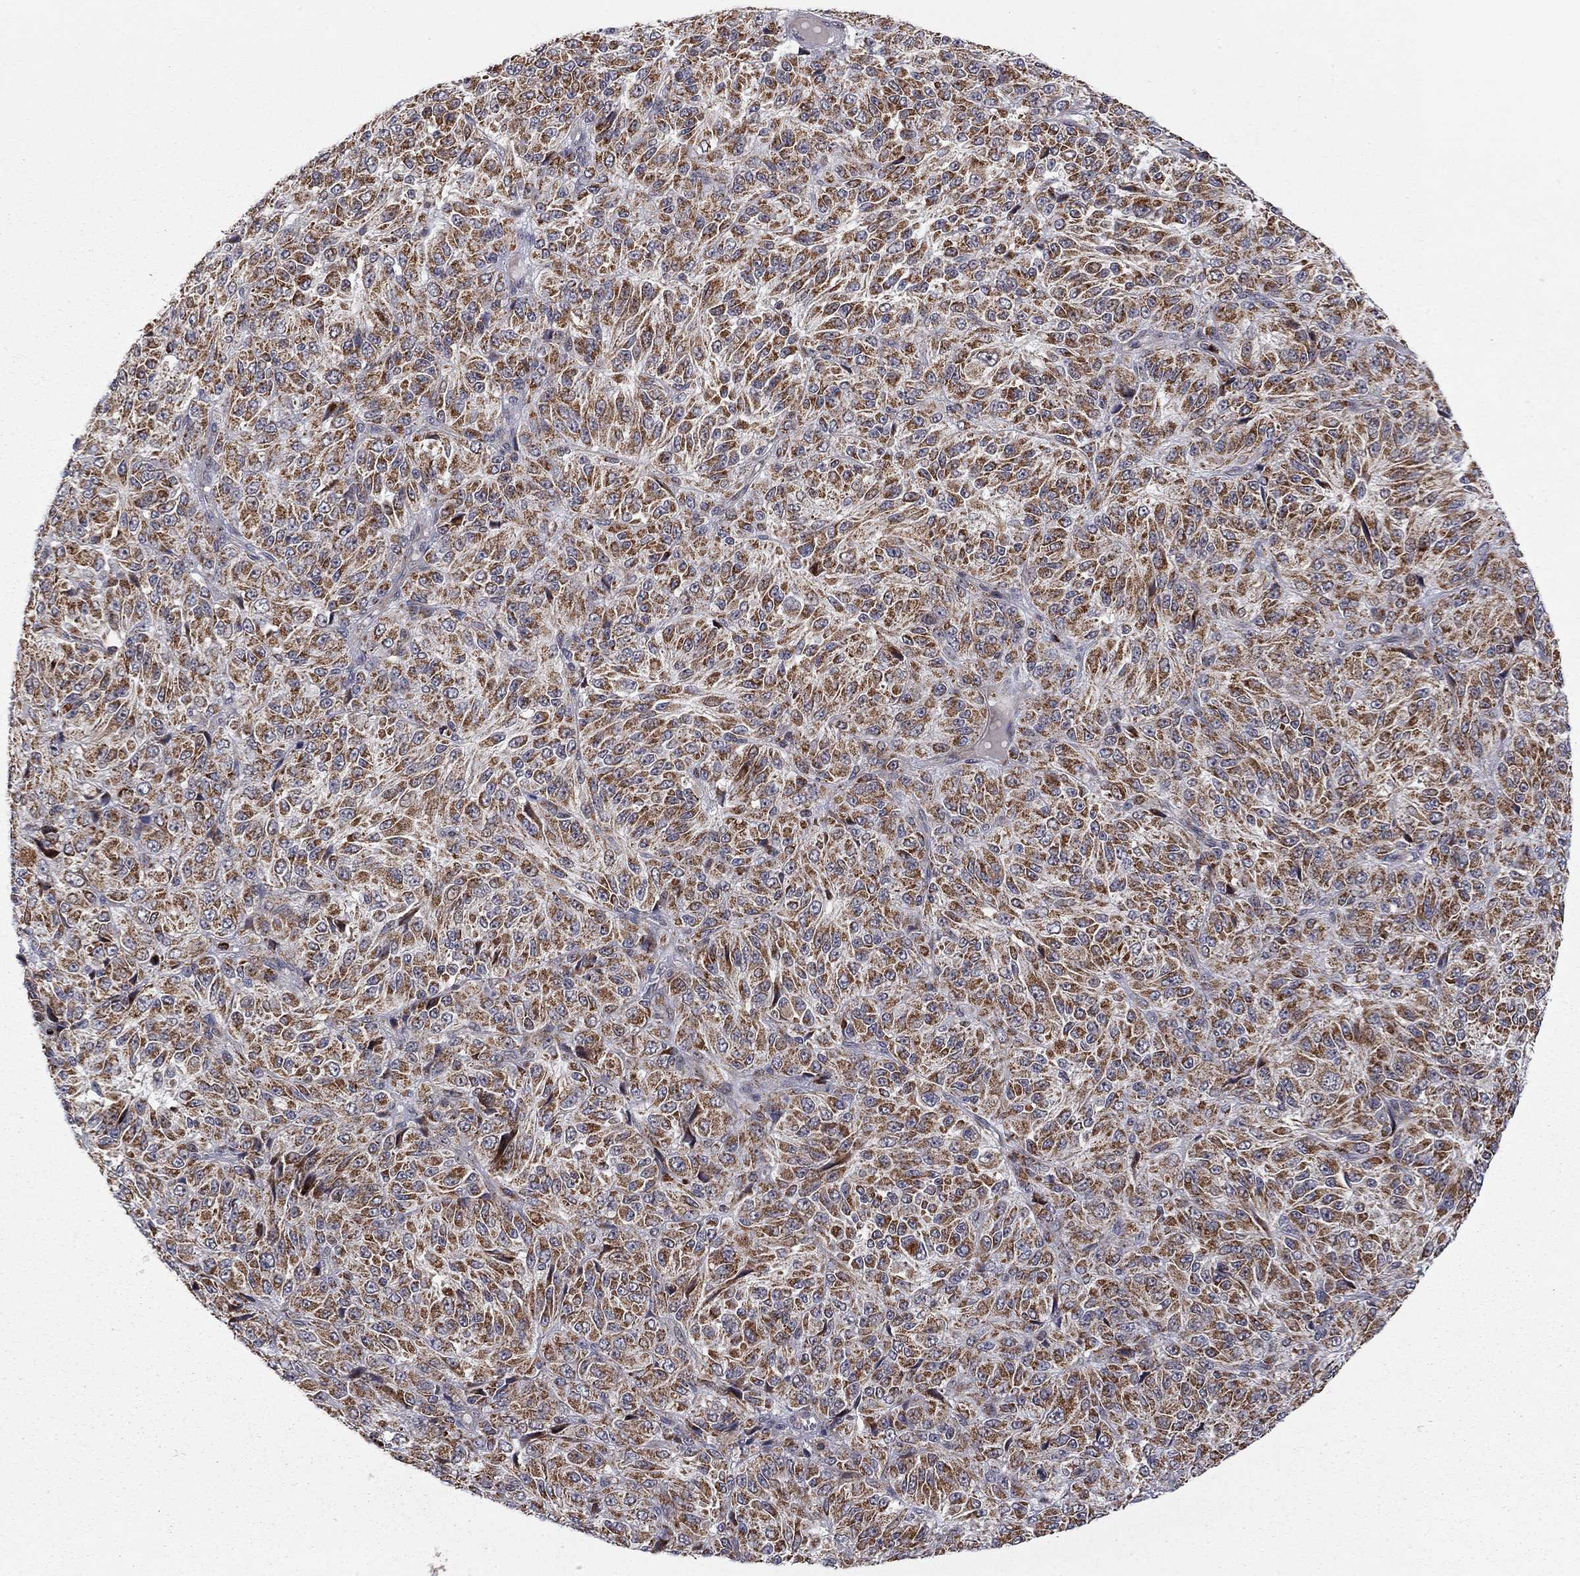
{"staining": {"intensity": "moderate", "quantity": ">75%", "location": "cytoplasmic/membranous"}, "tissue": "melanoma", "cell_type": "Tumor cells", "image_type": "cancer", "snomed": [{"axis": "morphology", "description": "Malignant melanoma, Metastatic site"}, {"axis": "topography", "description": "Brain"}], "caption": "Immunohistochemistry photomicrograph of neoplastic tissue: human melanoma stained using immunohistochemistry exhibits medium levels of moderate protein expression localized specifically in the cytoplasmic/membranous of tumor cells, appearing as a cytoplasmic/membranous brown color.", "gene": "IDS", "patient": {"sex": "female", "age": 56}}